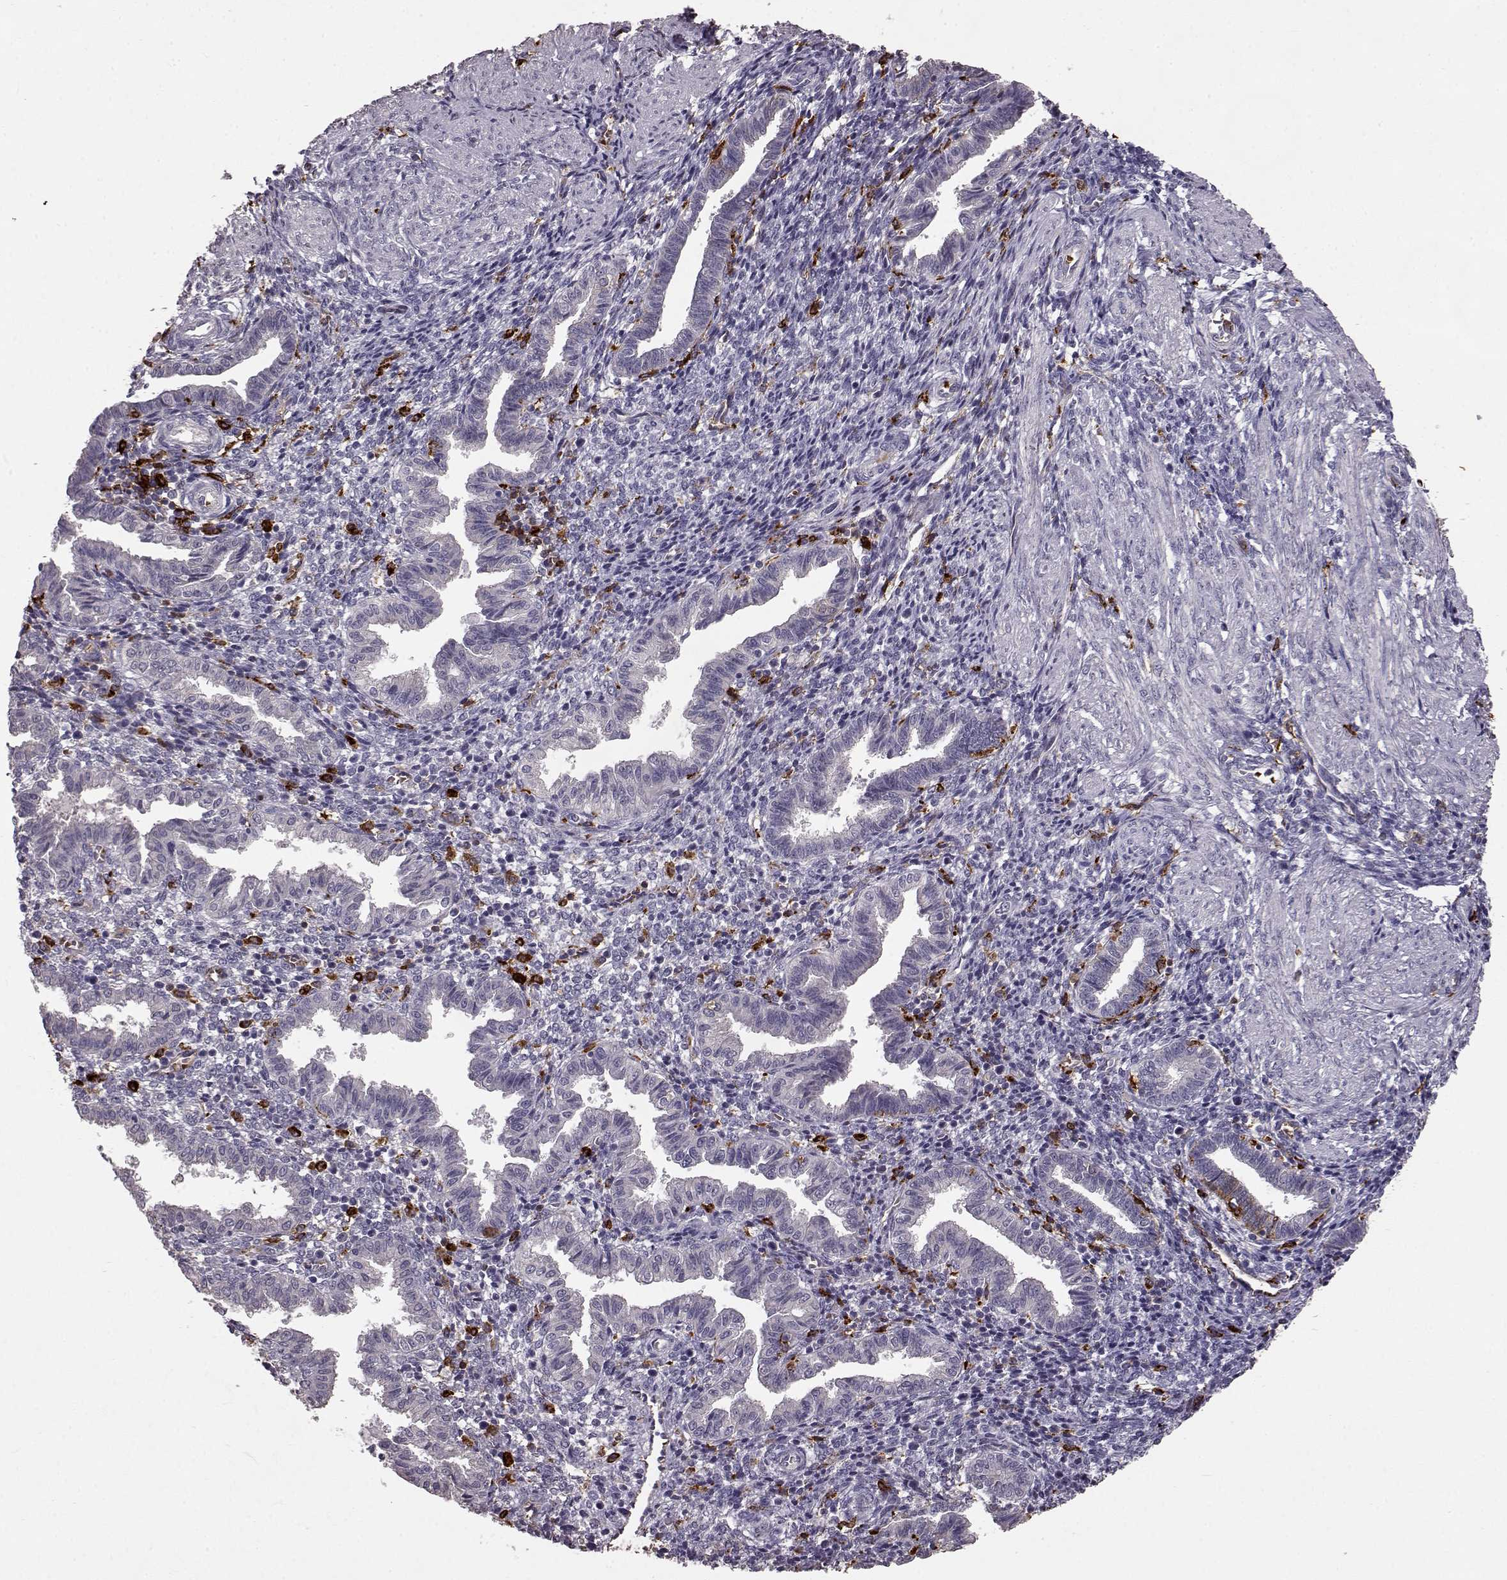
{"staining": {"intensity": "negative", "quantity": "none", "location": "none"}, "tissue": "endometrium", "cell_type": "Cells in endometrial stroma", "image_type": "normal", "snomed": [{"axis": "morphology", "description": "Normal tissue, NOS"}, {"axis": "topography", "description": "Endometrium"}], "caption": "Photomicrograph shows no significant protein staining in cells in endometrial stroma of unremarkable endometrium.", "gene": "CCNF", "patient": {"sex": "female", "age": 37}}